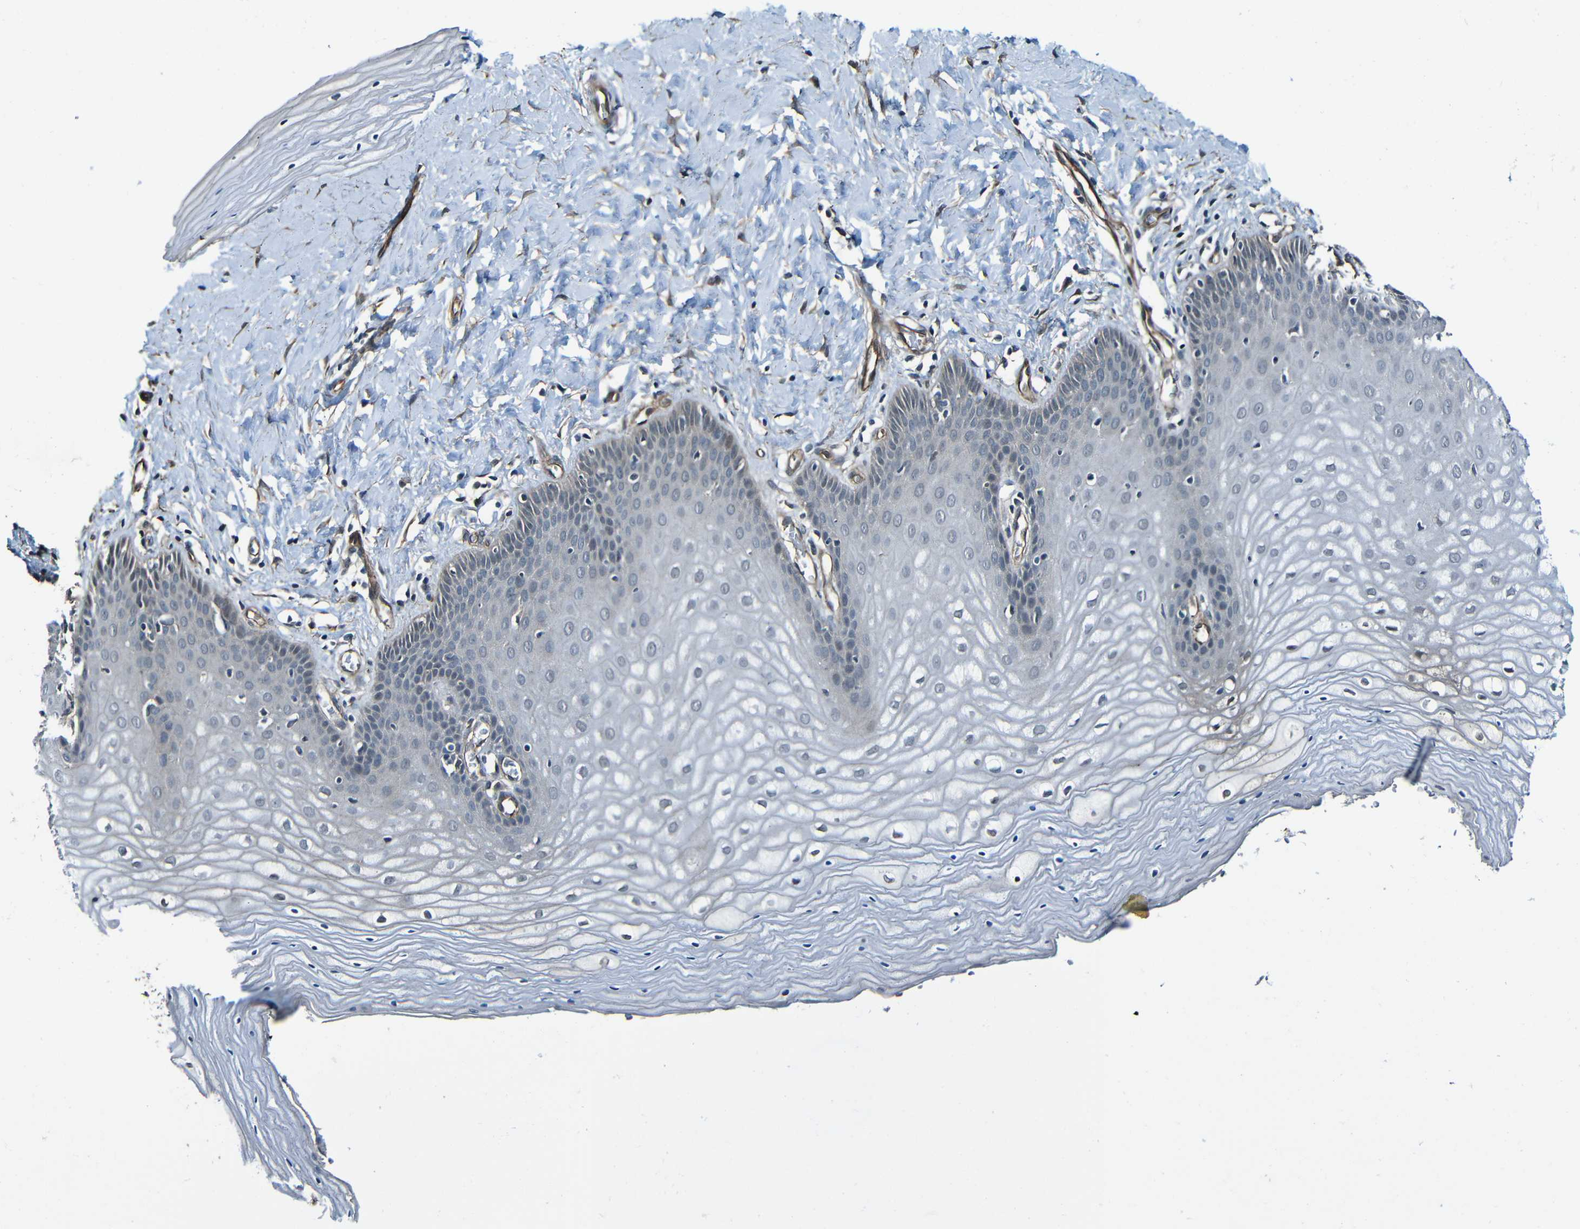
{"staining": {"intensity": "moderate", "quantity": ">75%", "location": "cytoplasmic/membranous"}, "tissue": "cervix", "cell_type": "Glandular cells", "image_type": "normal", "snomed": [{"axis": "morphology", "description": "Normal tissue, NOS"}, {"axis": "topography", "description": "Cervix"}], "caption": "Approximately >75% of glandular cells in normal cervix demonstrate moderate cytoplasmic/membranous protein staining as visualized by brown immunohistochemical staining.", "gene": "LGR5", "patient": {"sex": "female", "age": 55}}